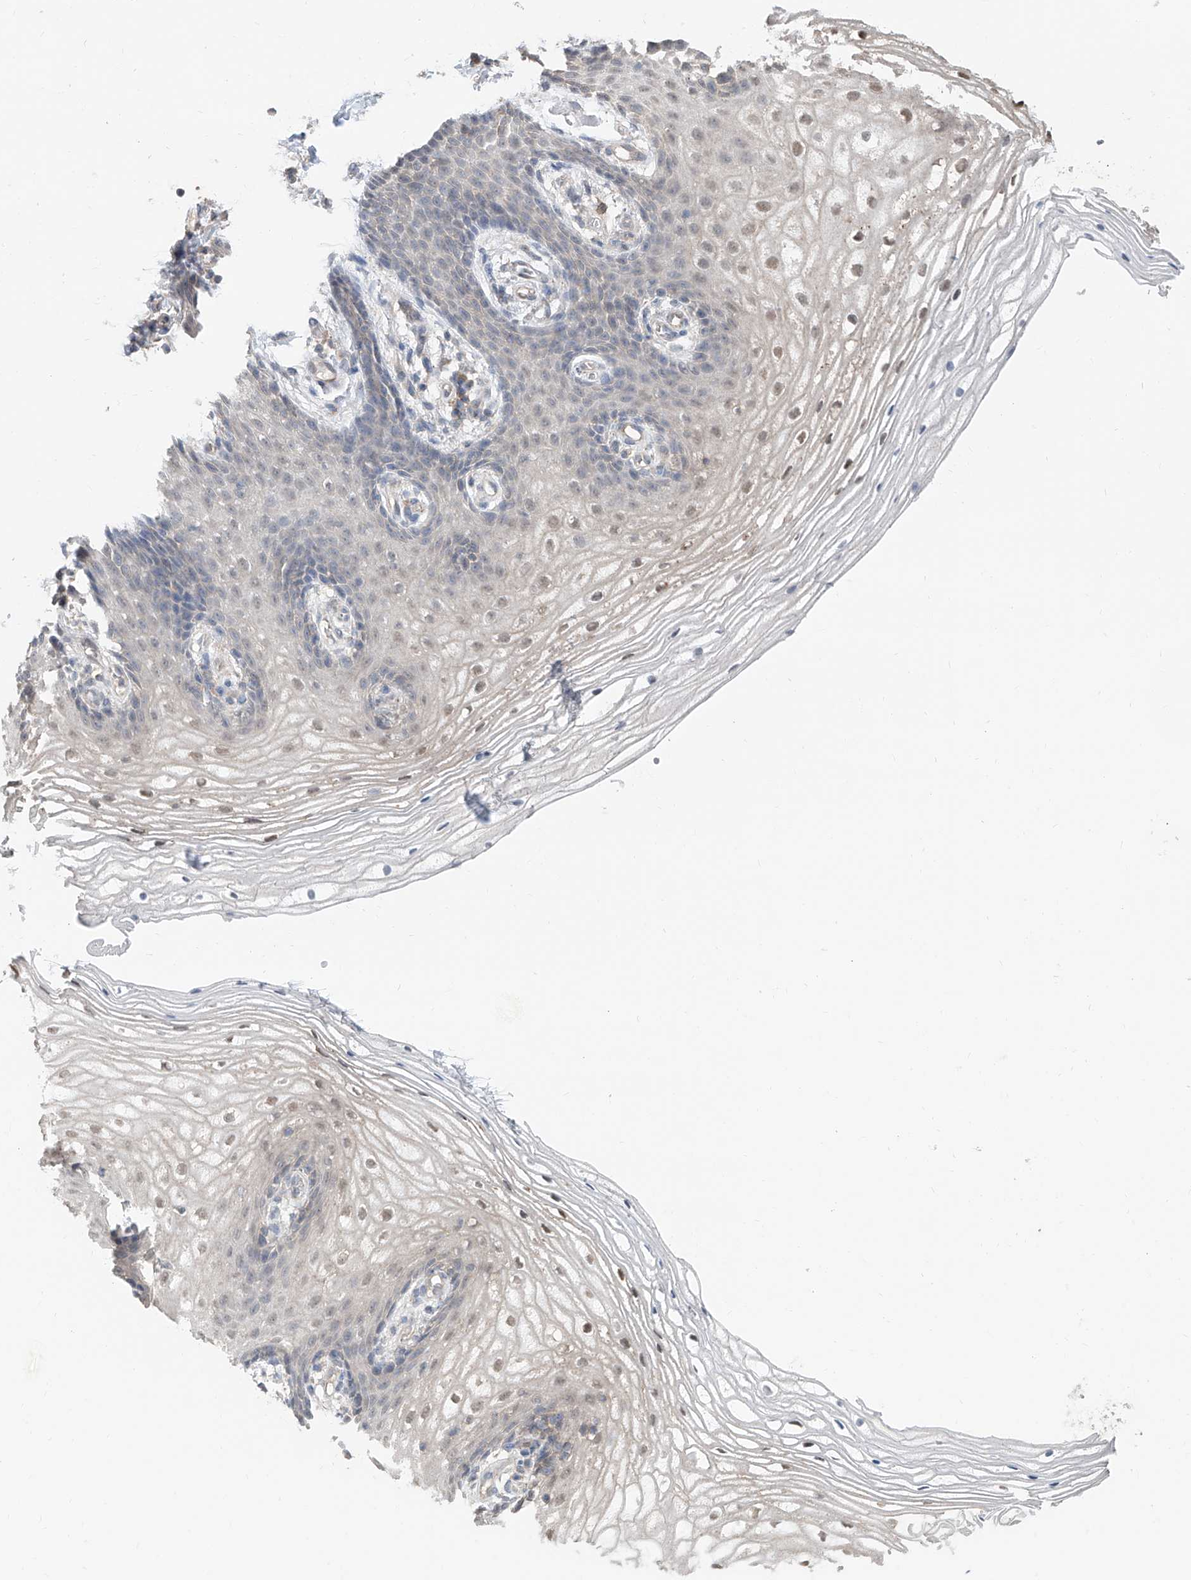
{"staining": {"intensity": "weak", "quantity": "25%-75%", "location": "nuclear"}, "tissue": "vagina", "cell_type": "Squamous epithelial cells", "image_type": "normal", "snomed": [{"axis": "morphology", "description": "Normal tissue, NOS"}, {"axis": "topography", "description": "Vagina"}], "caption": "Immunohistochemistry (DAB (3,3'-diaminobenzidine)) staining of normal vagina displays weak nuclear protein positivity in about 25%-75% of squamous epithelial cells.", "gene": "KCNK10", "patient": {"sex": "female", "age": 60}}